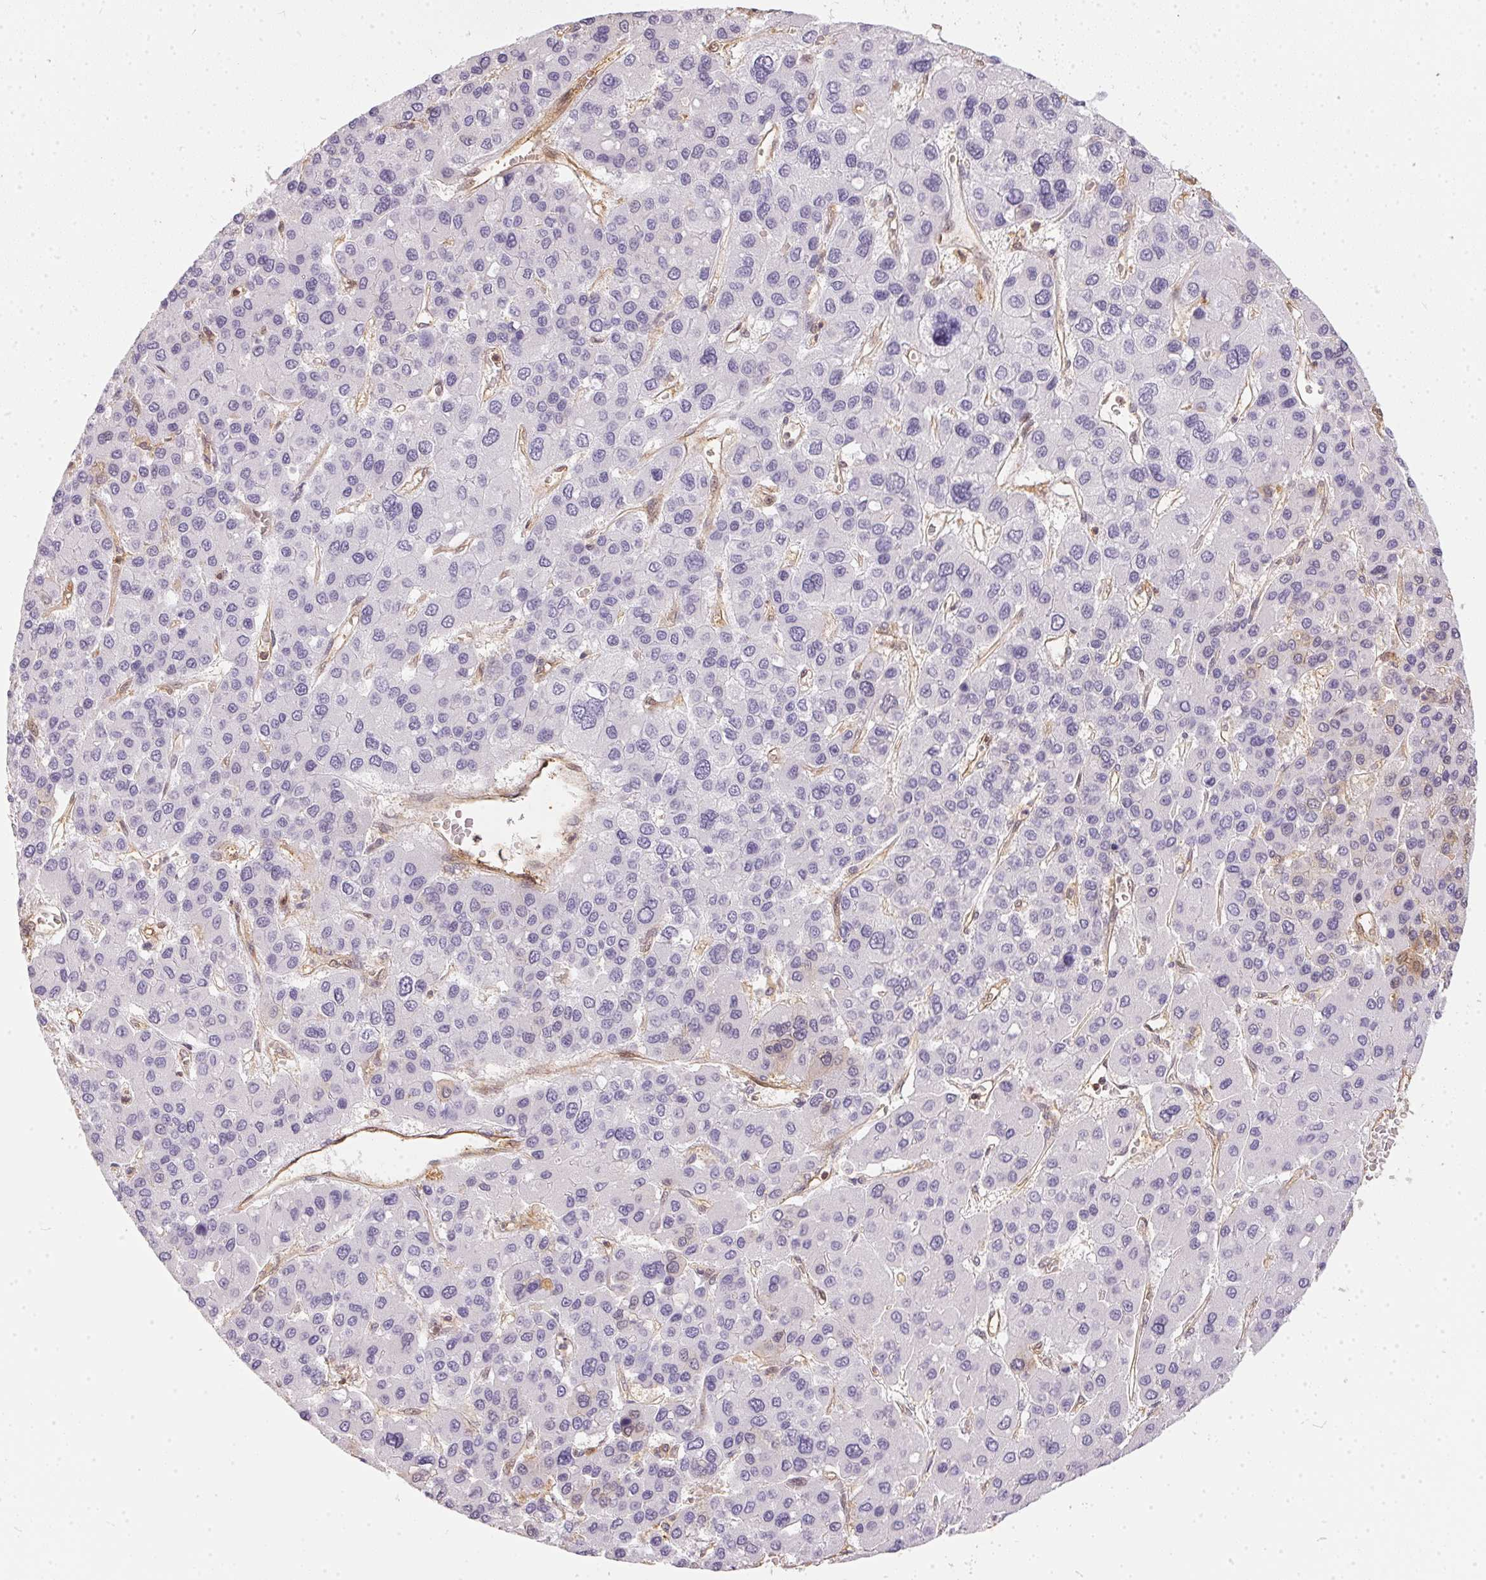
{"staining": {"intensity": "negative", "quantity": "none", "location": "none"}, "tissue": "liver cancer", "cell_type": "Tumor cells", "image_type": "cancer", "snomed": [{"axis": "morphology", "description": "Carcinoma, Hepatocellular, NOS"}, {"axis": "topography", "description": "Liver"}], "caption": "An immunohistochemistry histopathology image of liver cancer is shown. There is no staining in tumor cells of liver cancer. (DAB immunohistochemistry with hematoxylin counter stain).", "gene": "BLMH", "patient": {"sex": "female", "age": 41}}